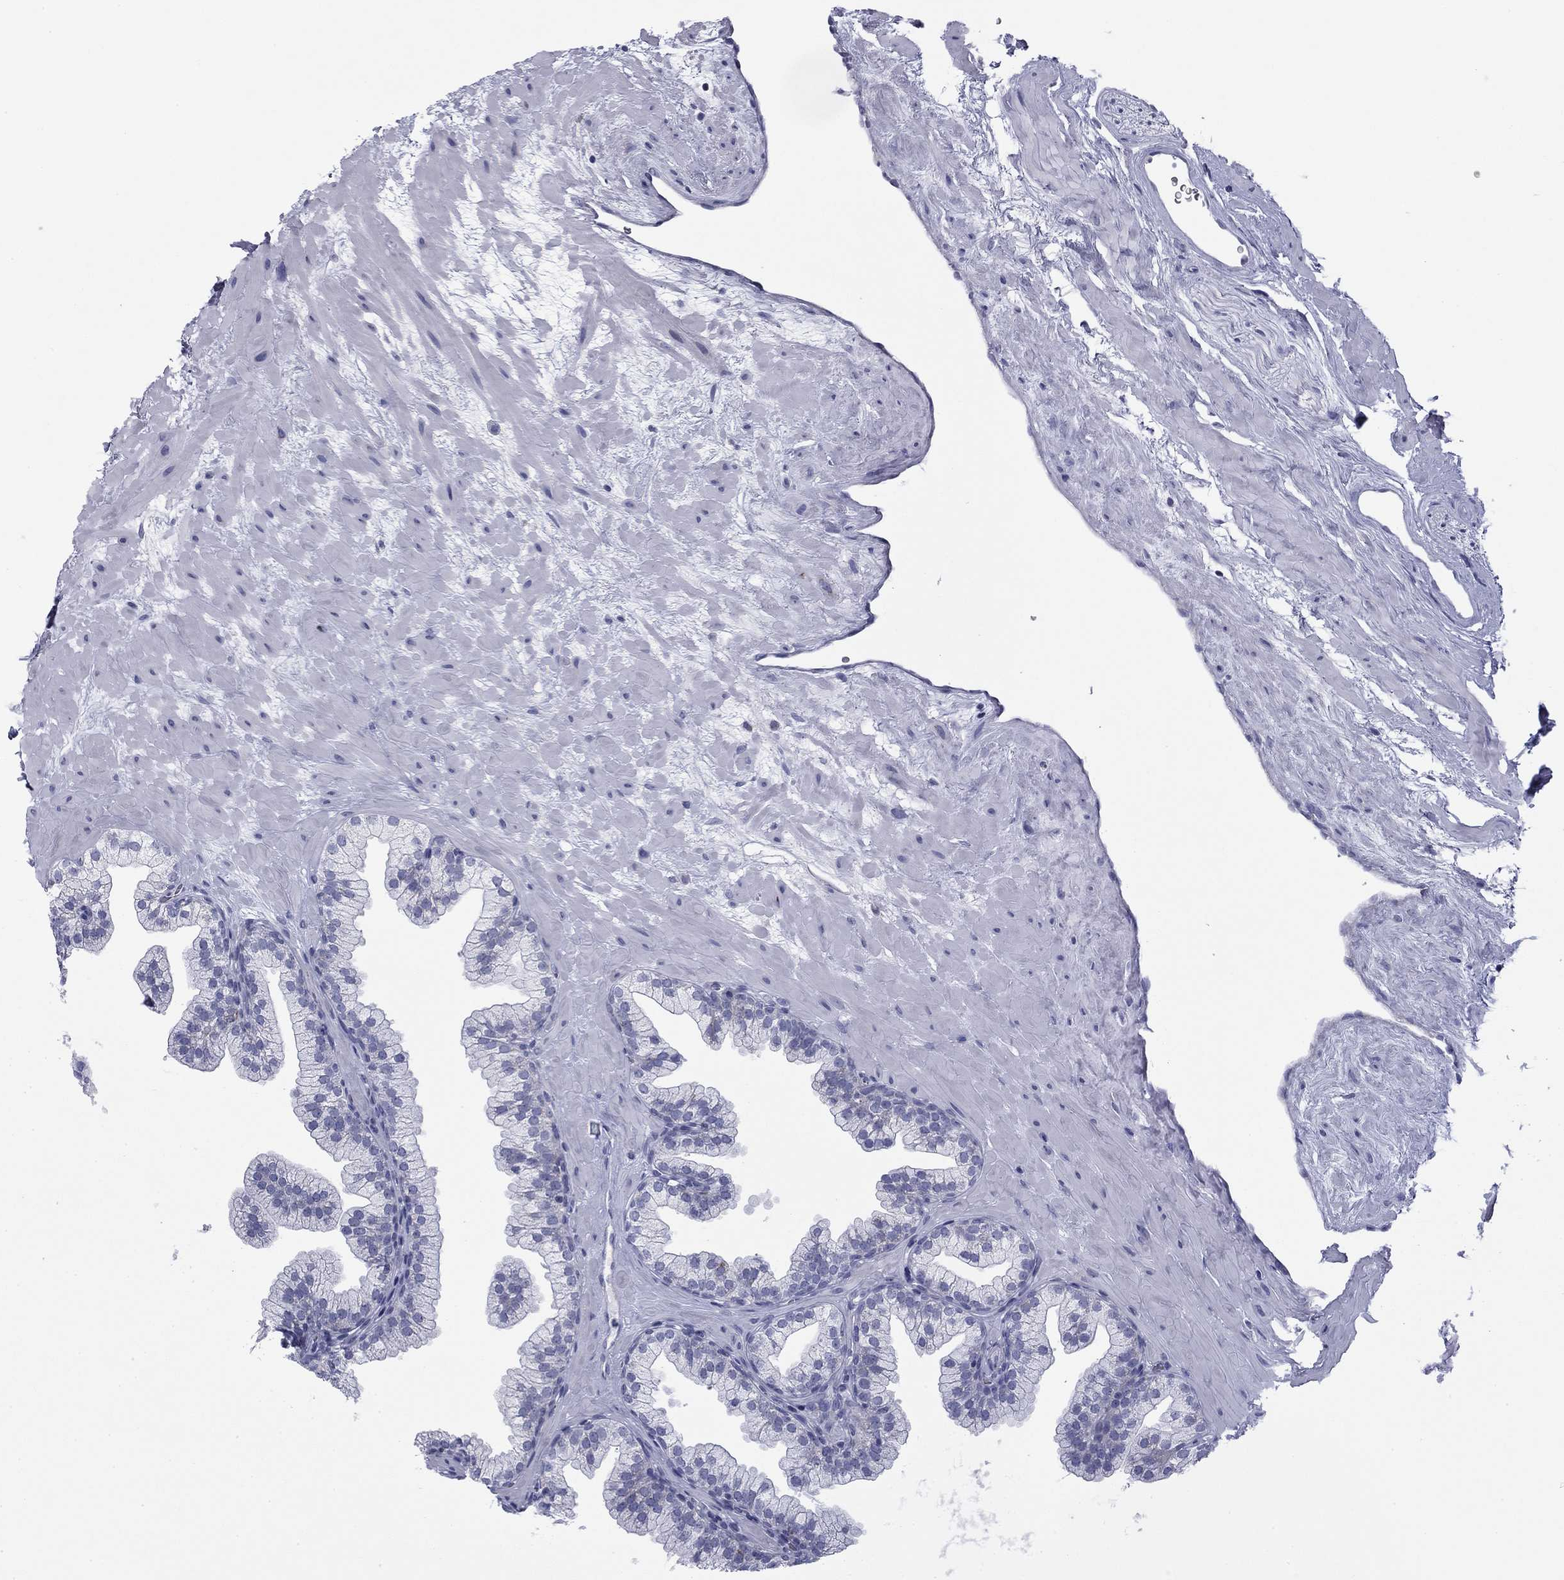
{"staining": {"intensity": "negative", "quantity": "none", "location": "none"}, "tissue": "prostate", "cell_type": "Glandular cells", "image_type": "normal", "snomed": [{"axis": "morphology", "description": "Normal tissue, NOS"}, {"axis": "topography", "description": "Prostate"}, {"axis": "topography", "description": "Peripheral nerve tissue"}], "caption": "This micrograph is of normal prostate stained with IHC to label a protein in brown with the nuclei are counter-stained blue. There is no positivity in glandular cells. (DAB (3,3'-diaminobenzidine) IHC visualized using brightfield microscopy, high magnification).", "gene": "ZP2", "patient": {"sex": "male", "age": 61}}